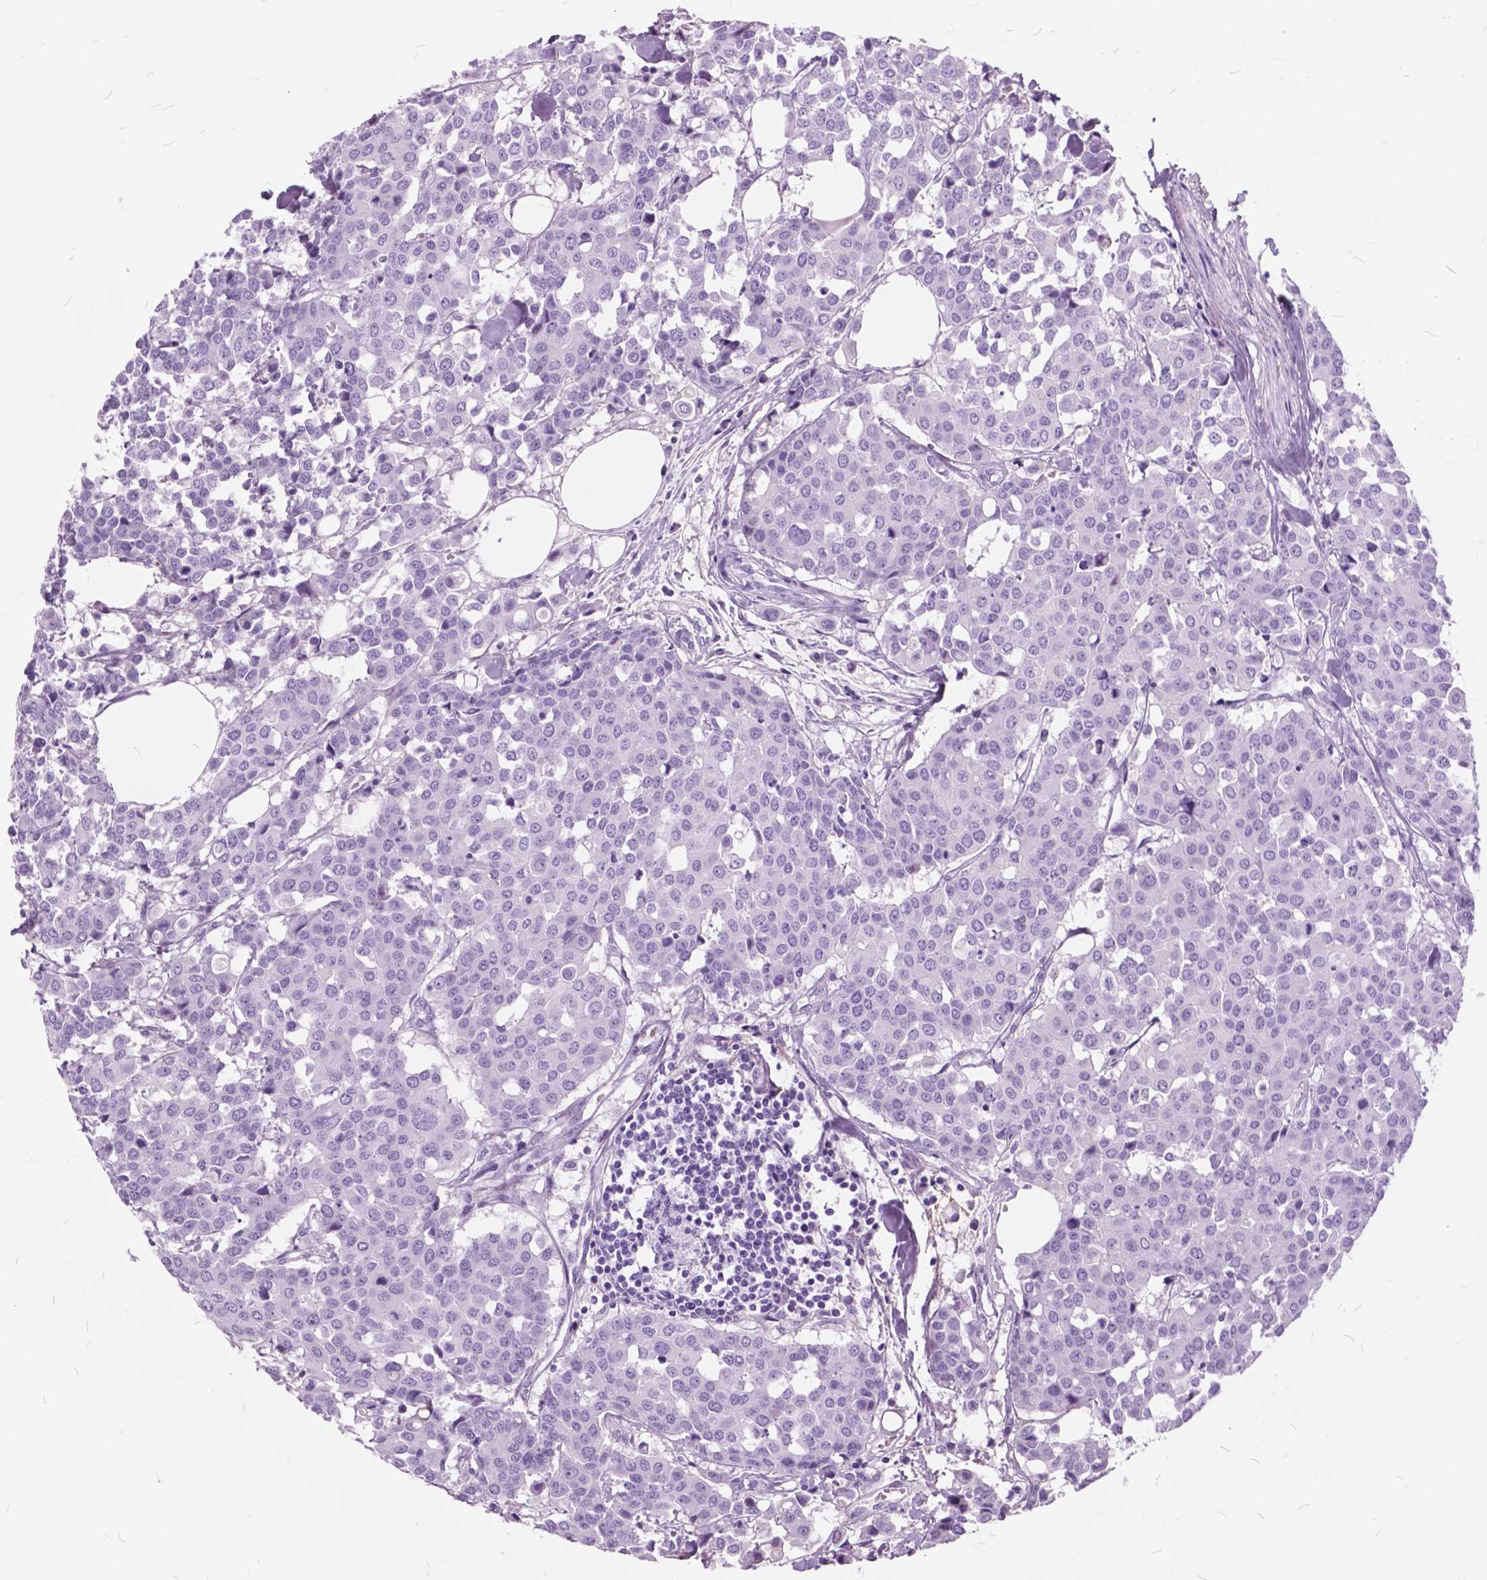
{"staining": {"intensity": "negative", "quantity": "none", "location": "none"}, "tissue": "carcinoid", "cell_type": "Tumor cells", "image_type": "cancer", "snomed": [{"axis": "morphology", "description": "Carcinoid, malignant, NOS"}, {"axis": "topography", "description": "Colon"}], "caption": "Image shows no significant protein staining in tumor cells of malignant carcinoid. (Brightfield microscopy of DAB (3,3'-diaminobenzidine) IHC at high magnification).", "gene": "GDF9", "patient": {"sex": "male", "age": 81}}